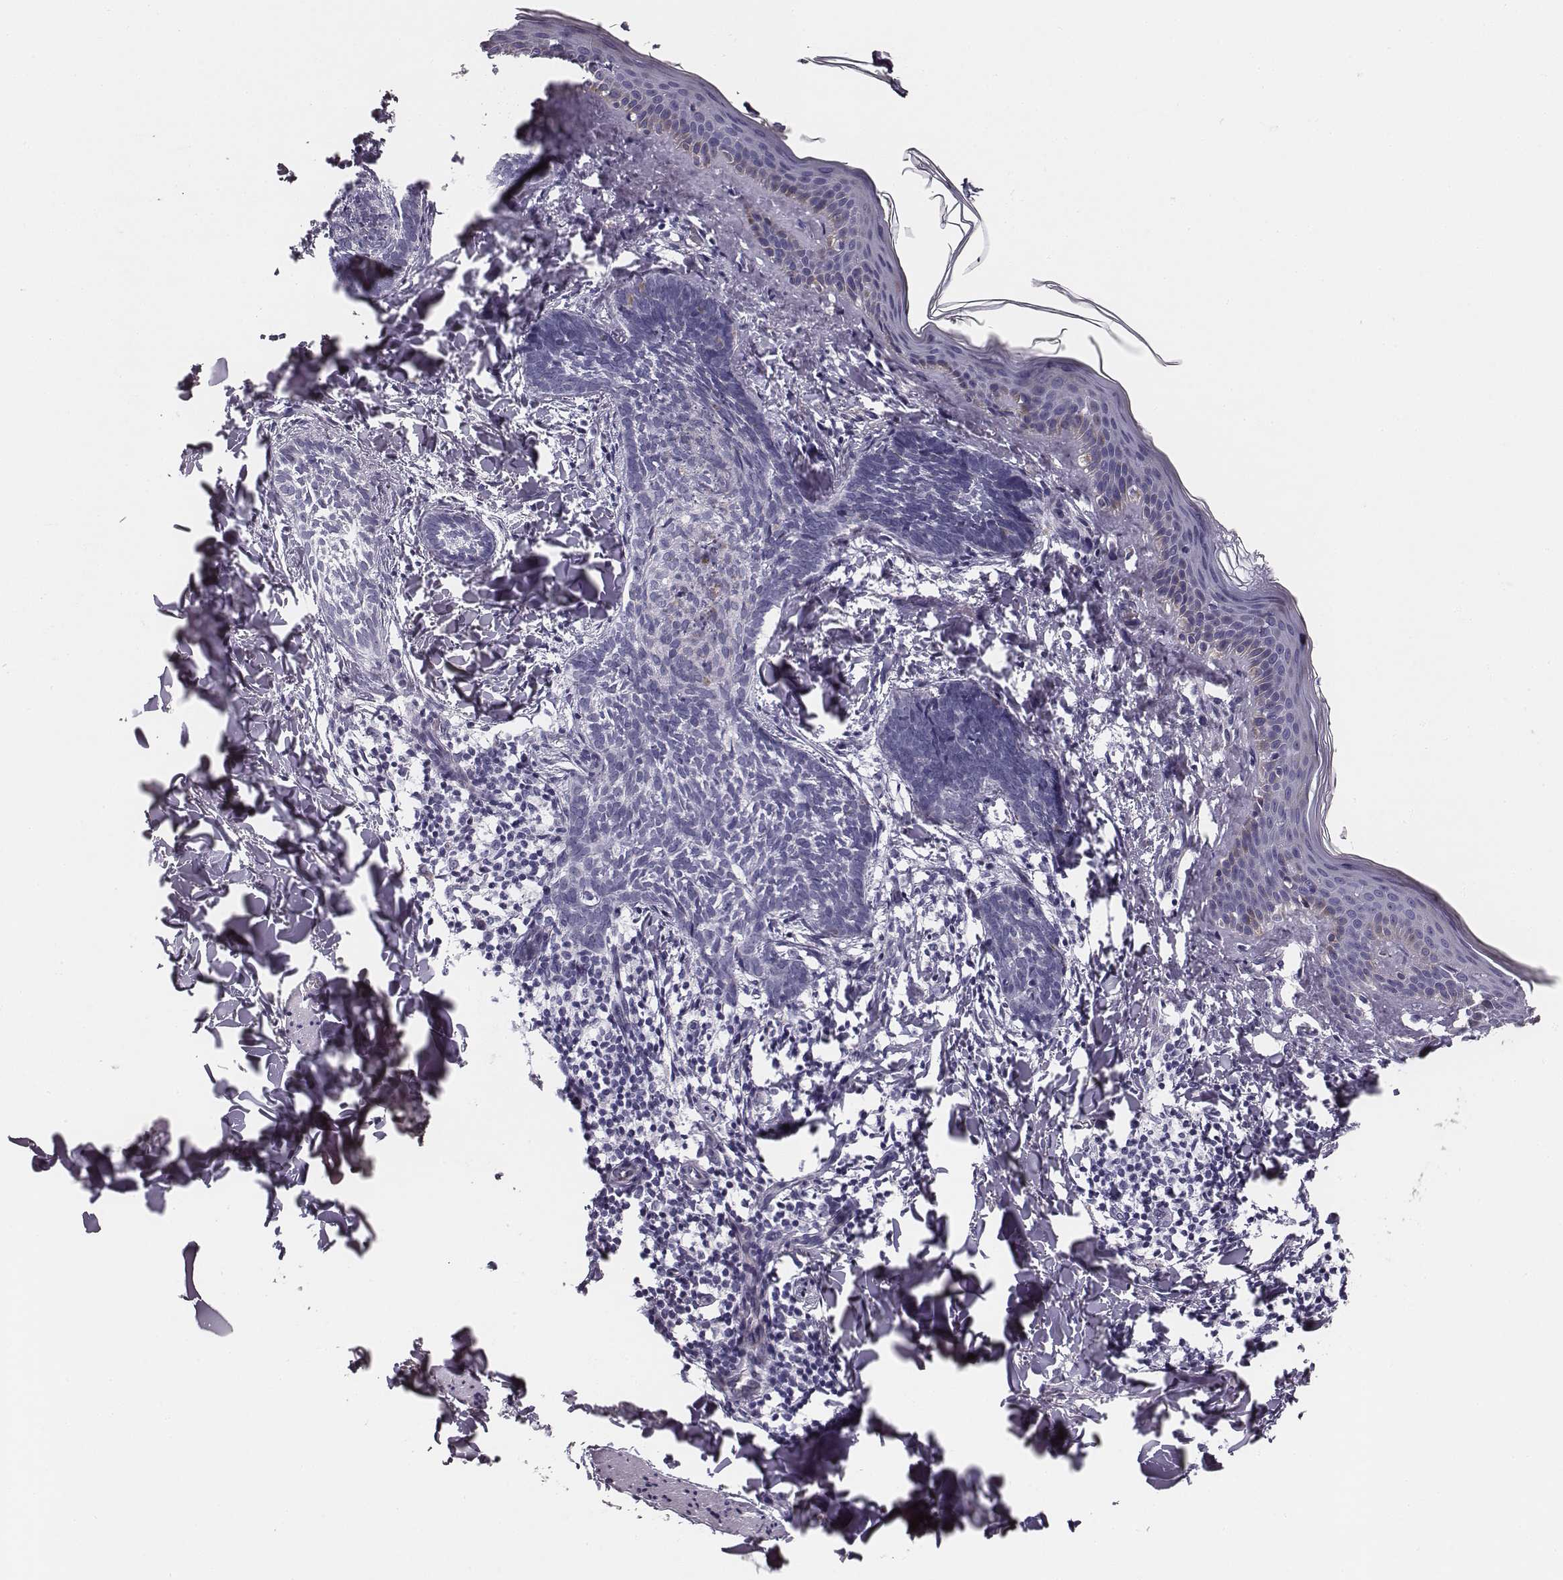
{"staining": {"intensity": "negative", "quantity": "none", "location": "none"}, "tissue": "skin cancer", "cell_type": "Tumor cells", "image_type": "cancer", "snomed": [{"axis": "morphology", "description": "Normal tissue, NOS"}, {"axis": "morphology", "description": "Basal cell carcinoma"}, {"axis": "topography", "description": "Skin"}], "caption": "DAB immunohistochemical staining of human skin basal cell carcinoma reveals no significant staining in tumor cells.", "gene": "UBL4B", "patient": {"sex": "male", "age": 46}}